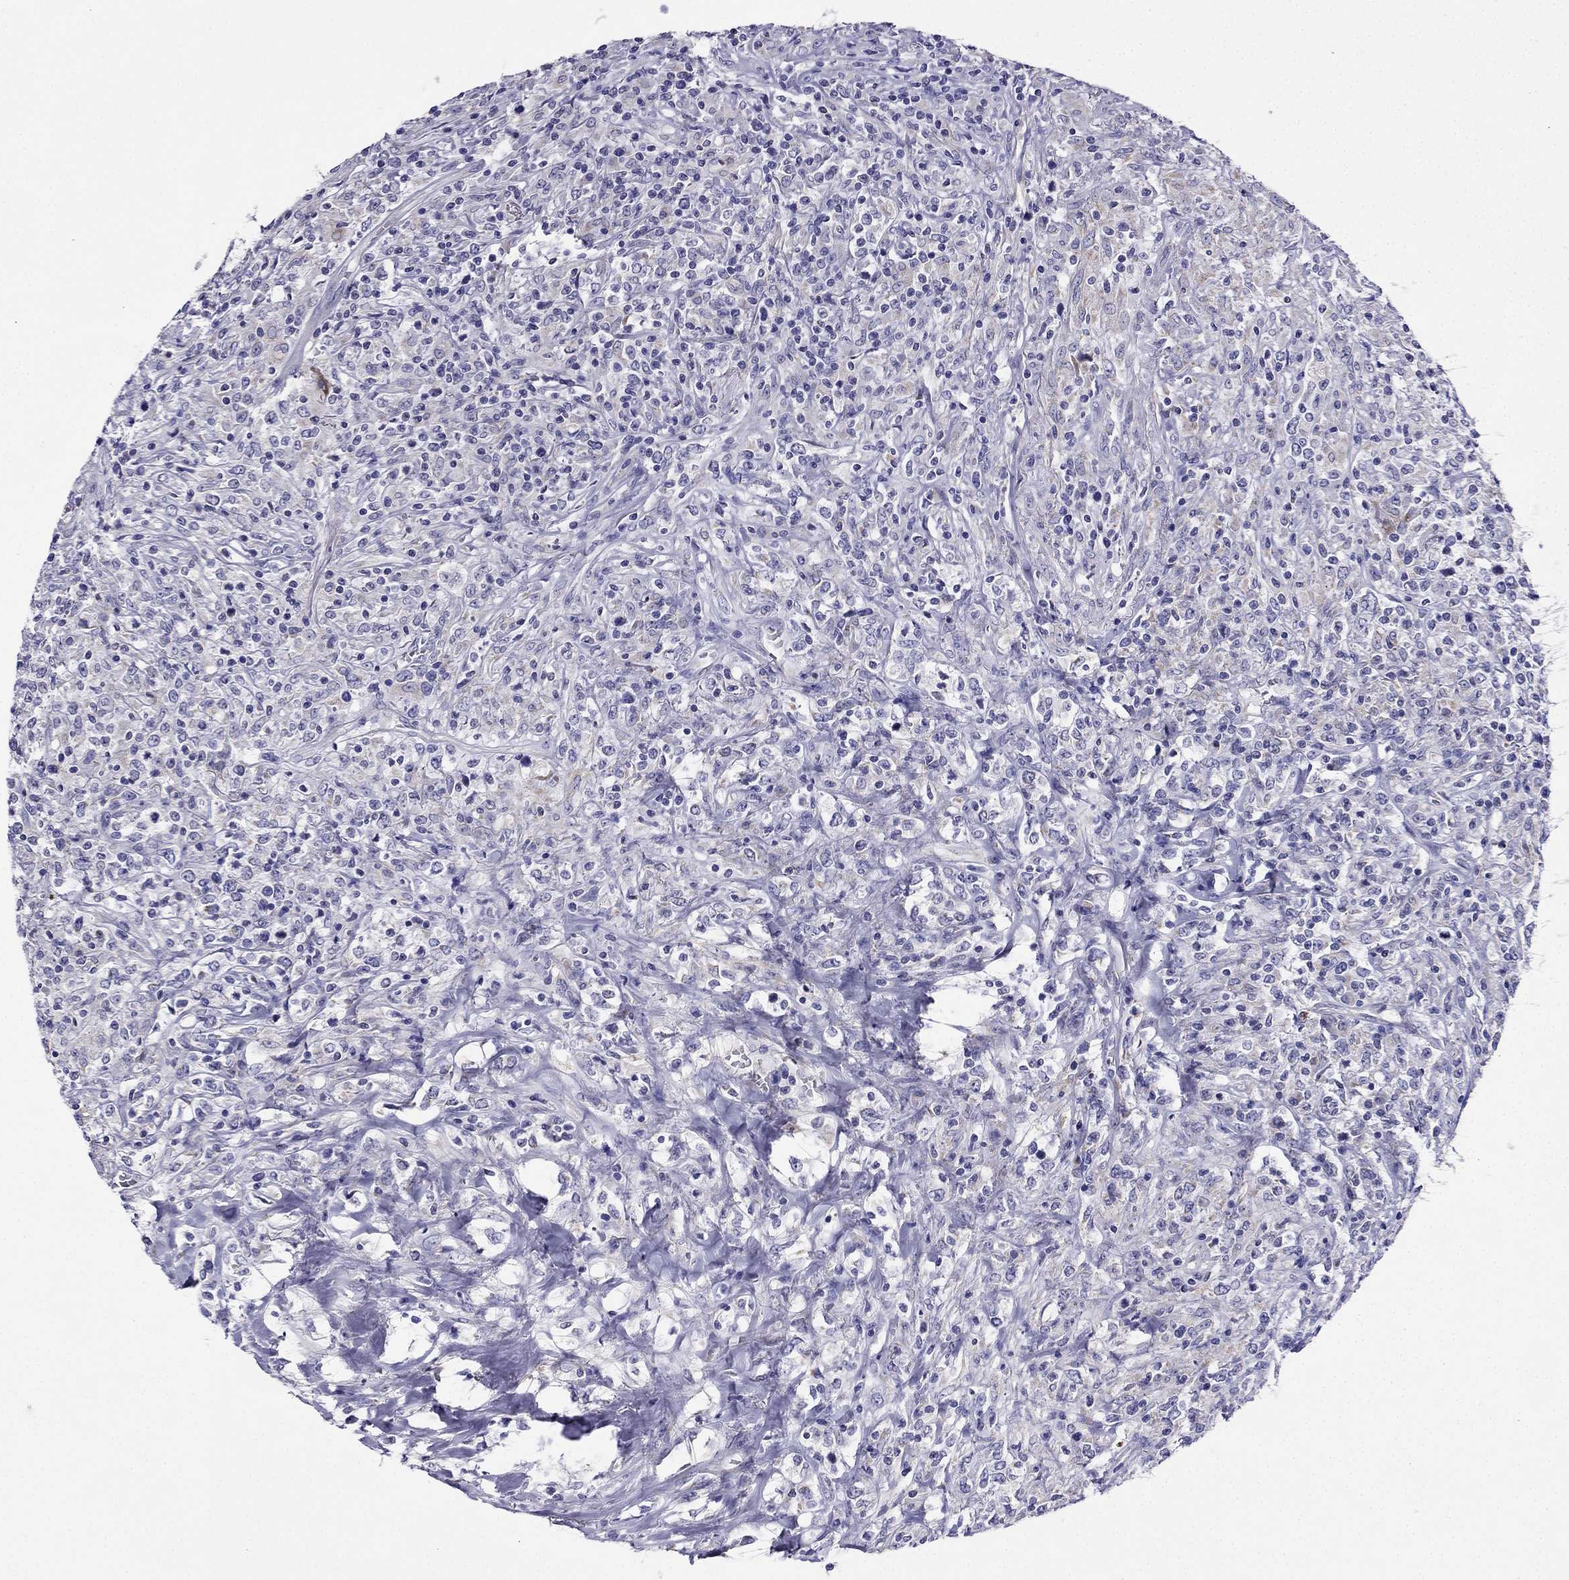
{"staining": {"intensity": "negative", "quantity": "none", "location": "none"}, "tissue": "lymphoma", "cell_type": "Tumor cells", "image_type": "cancer", "snomed": [{"axis": "morphology", "description": "Malignant lymphoma, non-Hodgkin's type, High grade"}, {"axis": "topography", "description": "Lung"}], "caption": "Tumor cells show no significant expression in high-grade malignant lymphoma, non-Hodgkin's type.", "gene": "KIF5A", "patient": {"sex": "male", "age": 79}}